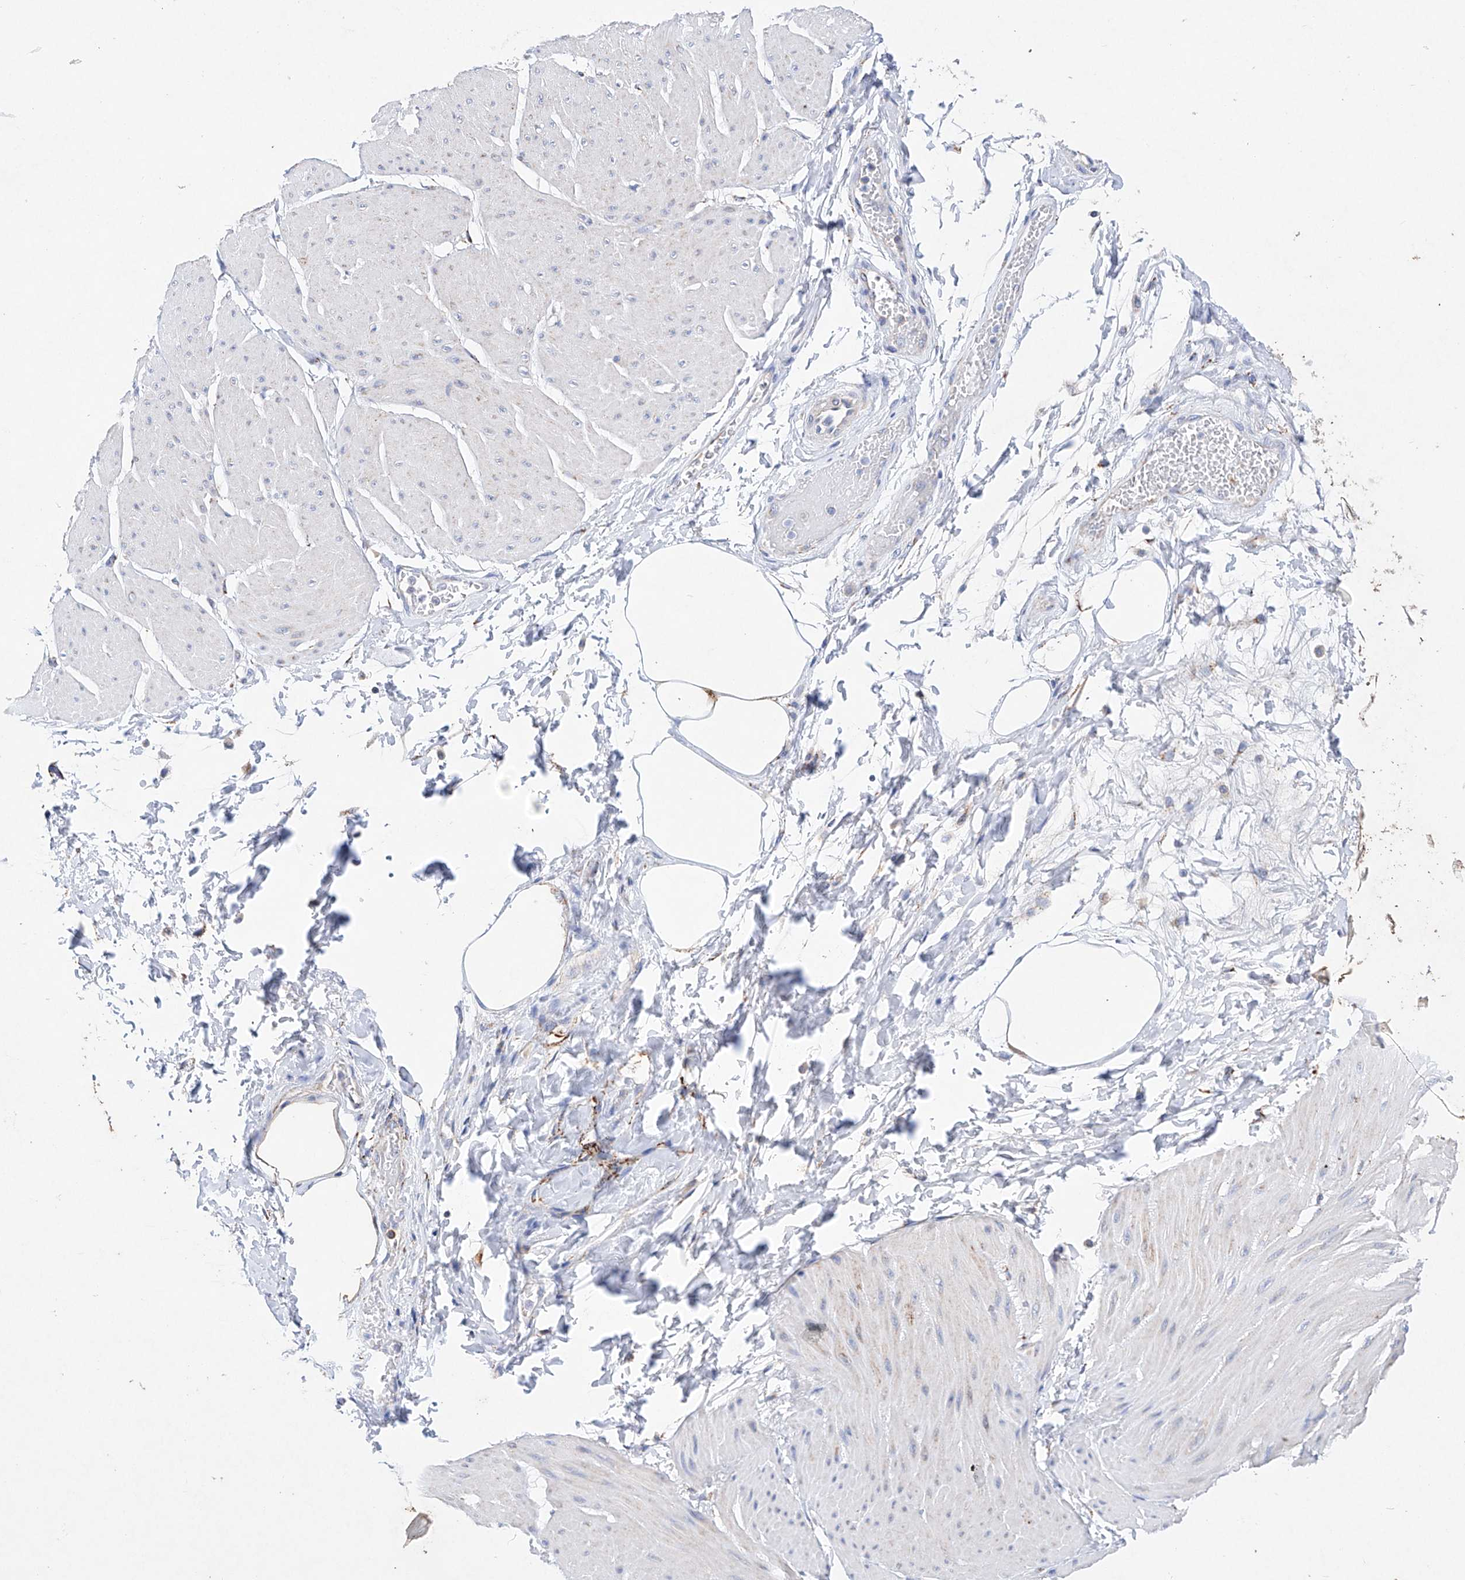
{"staining": {"intensity": "moderate", "quantity": "<25%", "location": "cytoplasmic/membranous"}, "tissue": "smooth muscle", "cell_type": "Smooth muscle cells", "image_type": "normal", "snomed": [{"axis": "morphology", "description": "Urothelial carcinoma, High grade"}, {"axis": "topography", "description": "Urinary bladder"}], "caption": "This image displays IHC staining of unremarkable smooth muscle, with low moderate cytoplasmic/membranous expression in about <25% of smooth muscle cells.", "gene": "NRROS", "patient": {"sex": "male", "age": 46}}